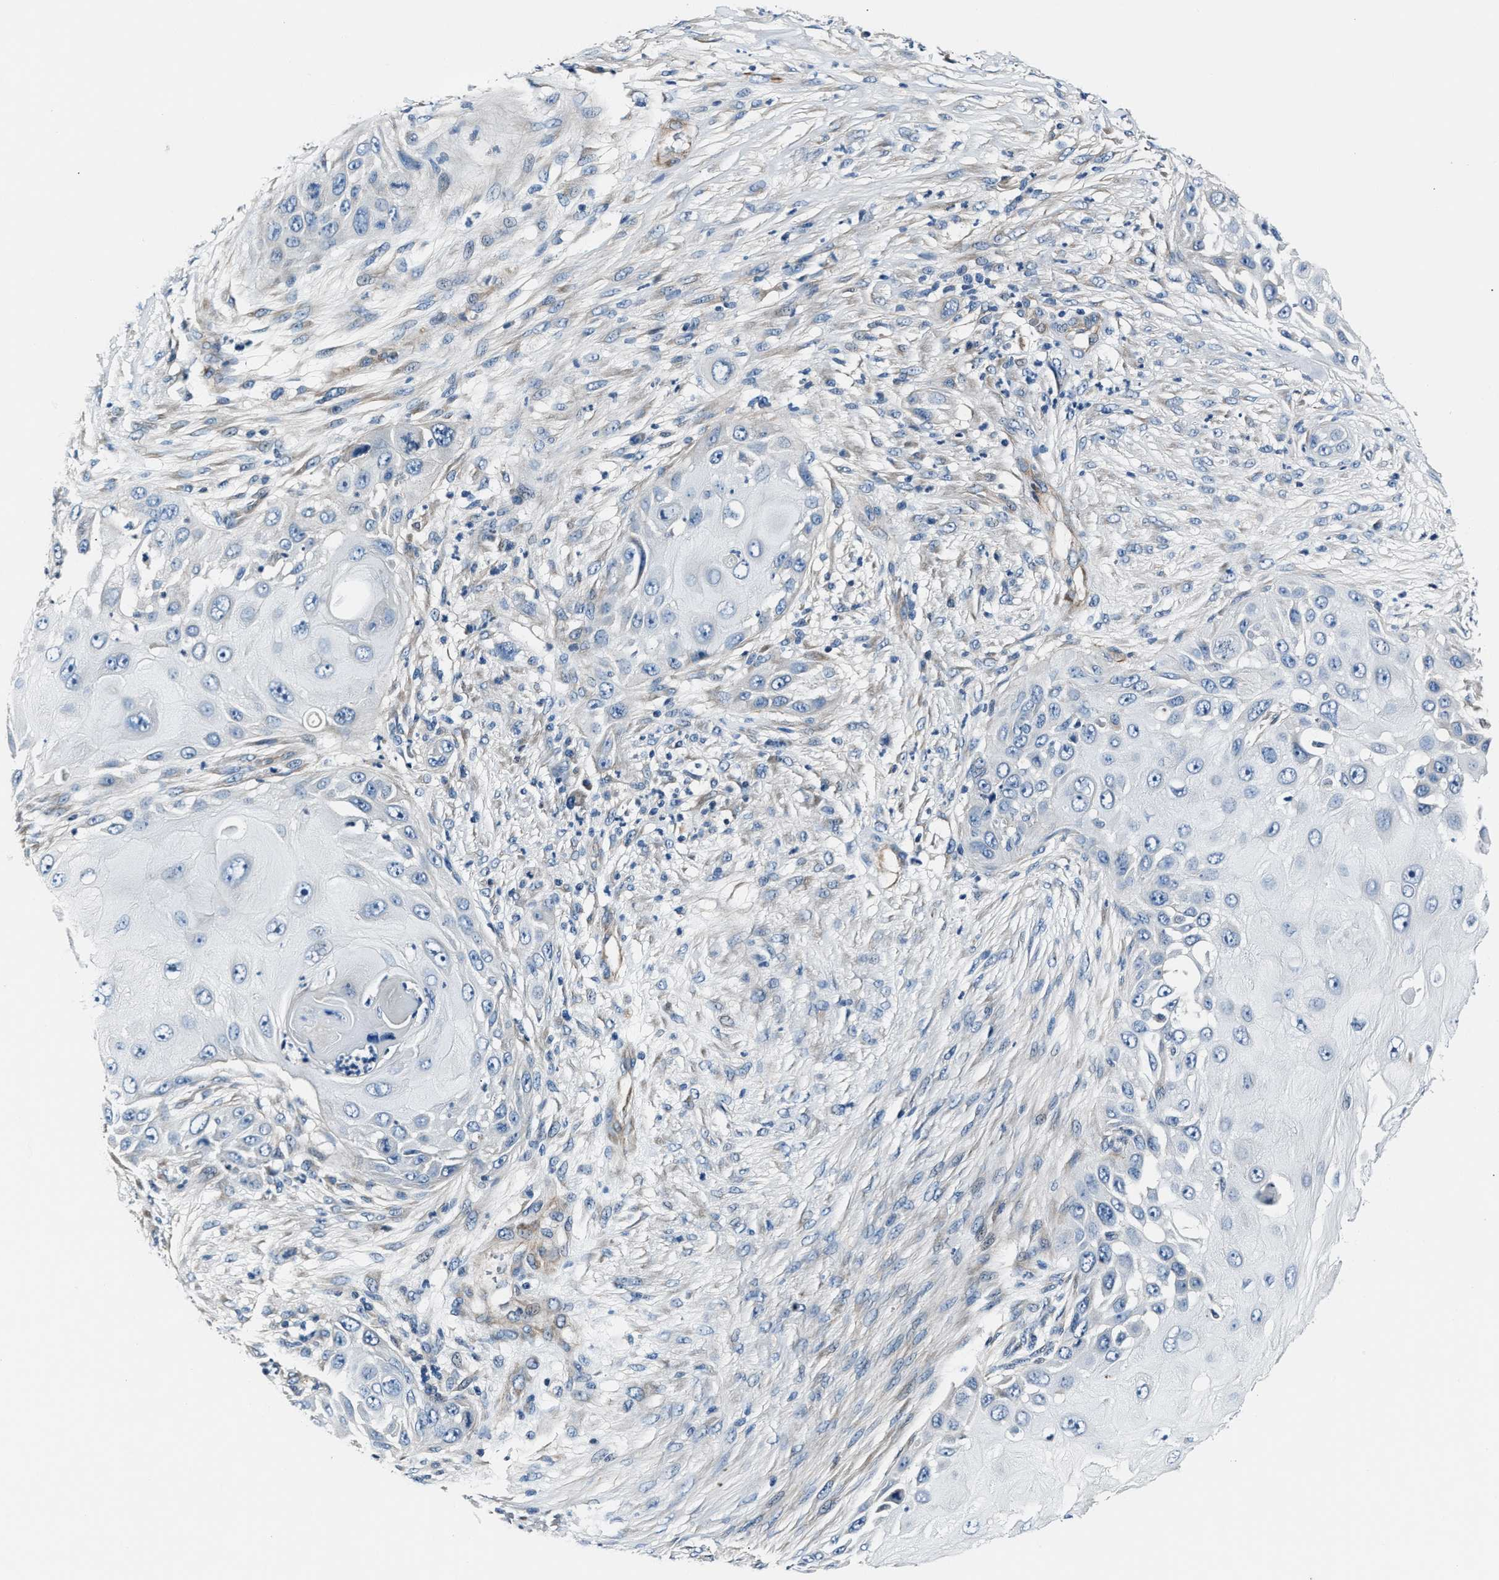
{"staining": {"intensity": "negative", "quantity": "none", "location": "none"}, "tissue": "skin cancer", "cell_type": "Tumor cells", "image_type": "cancer", "snomed": [{"axis": "morphology", "description": "Squamous cell carcinoma, NOS"}, {"axis": "topography", "description": "Skin"}], "caption": "Immunohistochemical staining of human skin cancer (squamous cell carcinoma) demonstrates no significant staining in tumor cells. (Brightfield microscopy of DAB immunohistochemistry (IHC) at high magnification).", "gene": "MPDZ", "patient": {"sex": "female", "age": 44}}